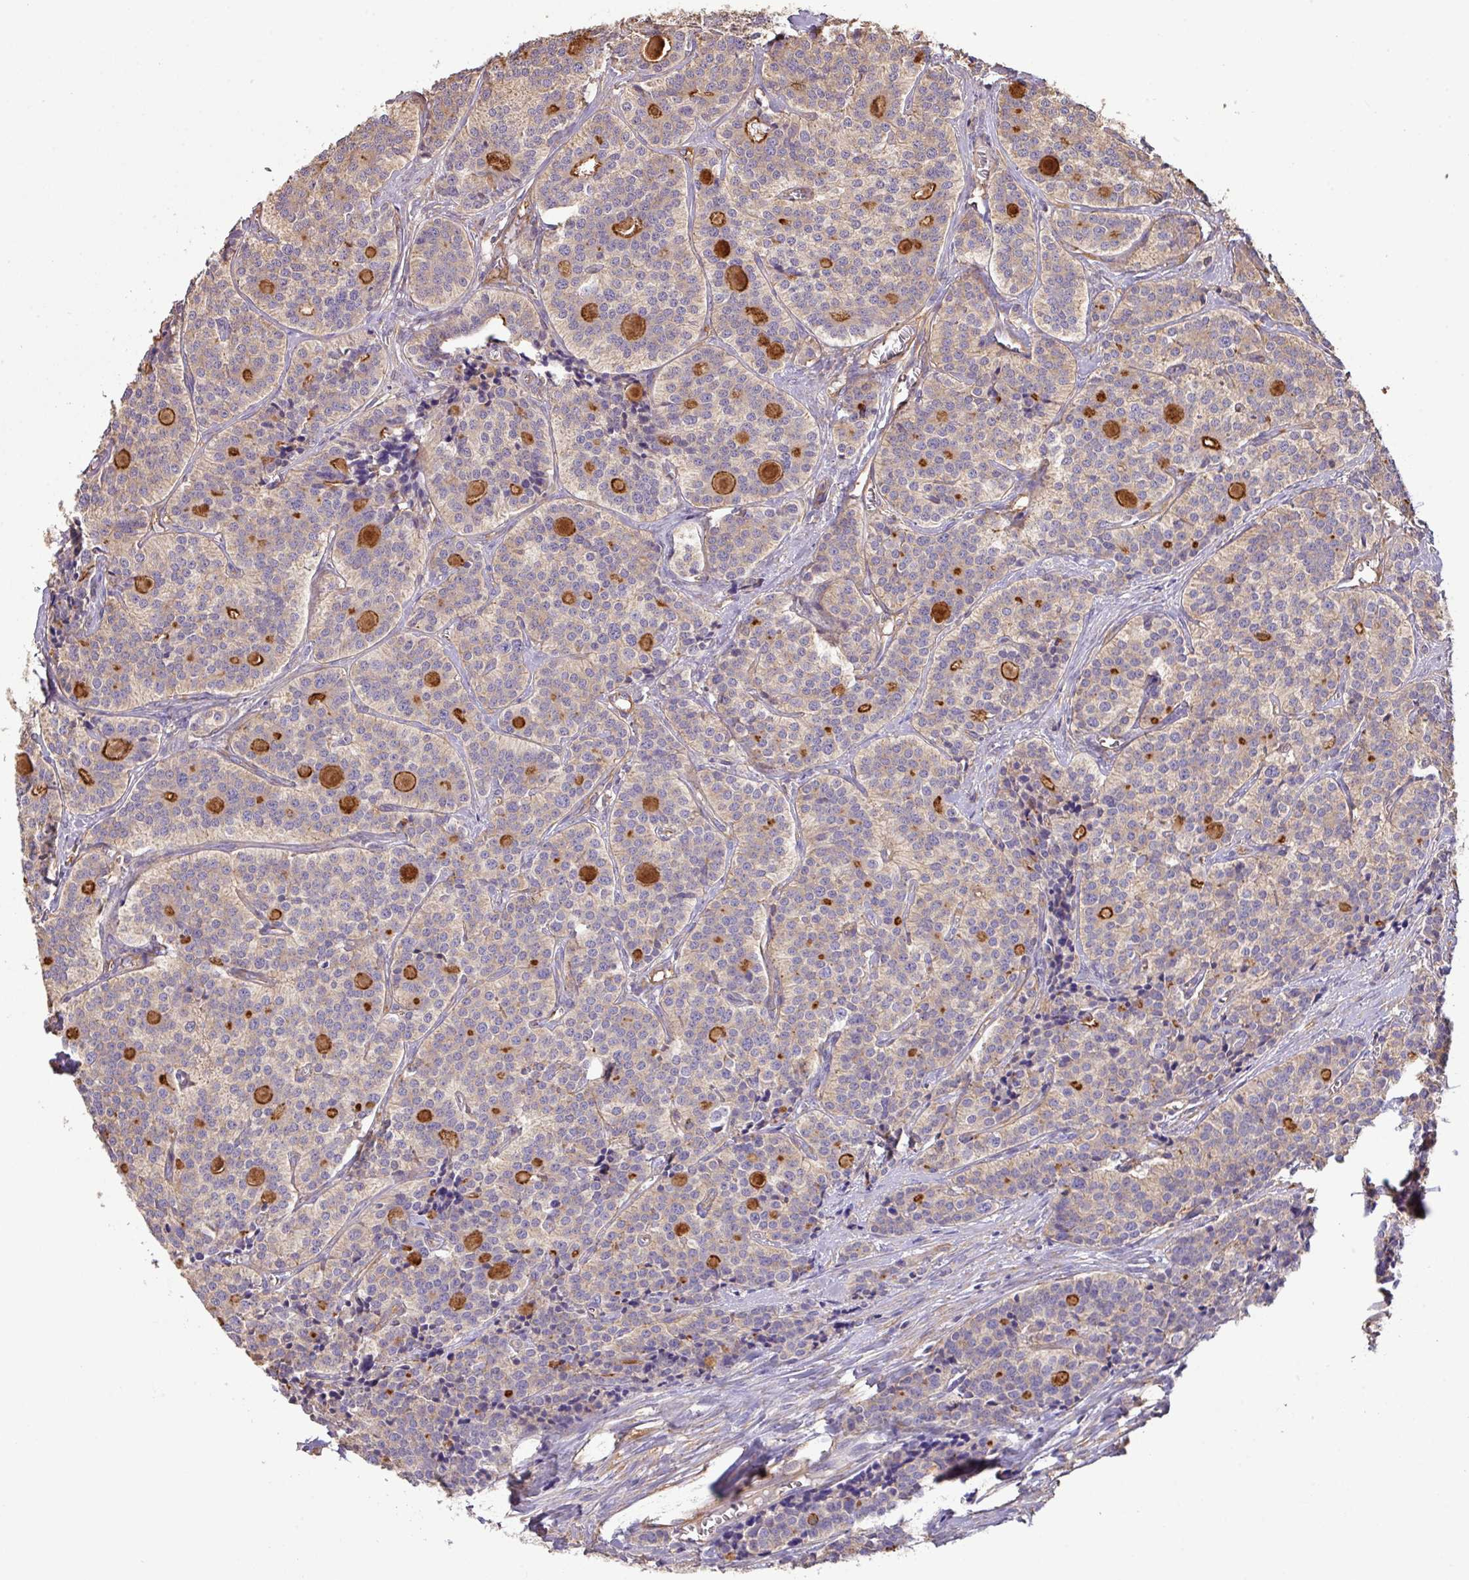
{"staining": {"intensity": "strong", "quantity": "<25%", "location": "cytoplasmic/membranous"}, "tissue": "carcinoid", "cell_type": "Tumor cells", "image_type": "cancer", "snomed": [{"axis": "morphology", "description": "Carcinoid, malignant, NOS"}, {"axis": "topography", "description": "Small intestine"}], "caption": "Malignant carcinoid stained with immunohistochemistry demonstrates strong cytoplasmic/membranous staining in about <25% of tumor cells.", "gene": "CALML4", "patient": {"sex": "male", "age": 63}}